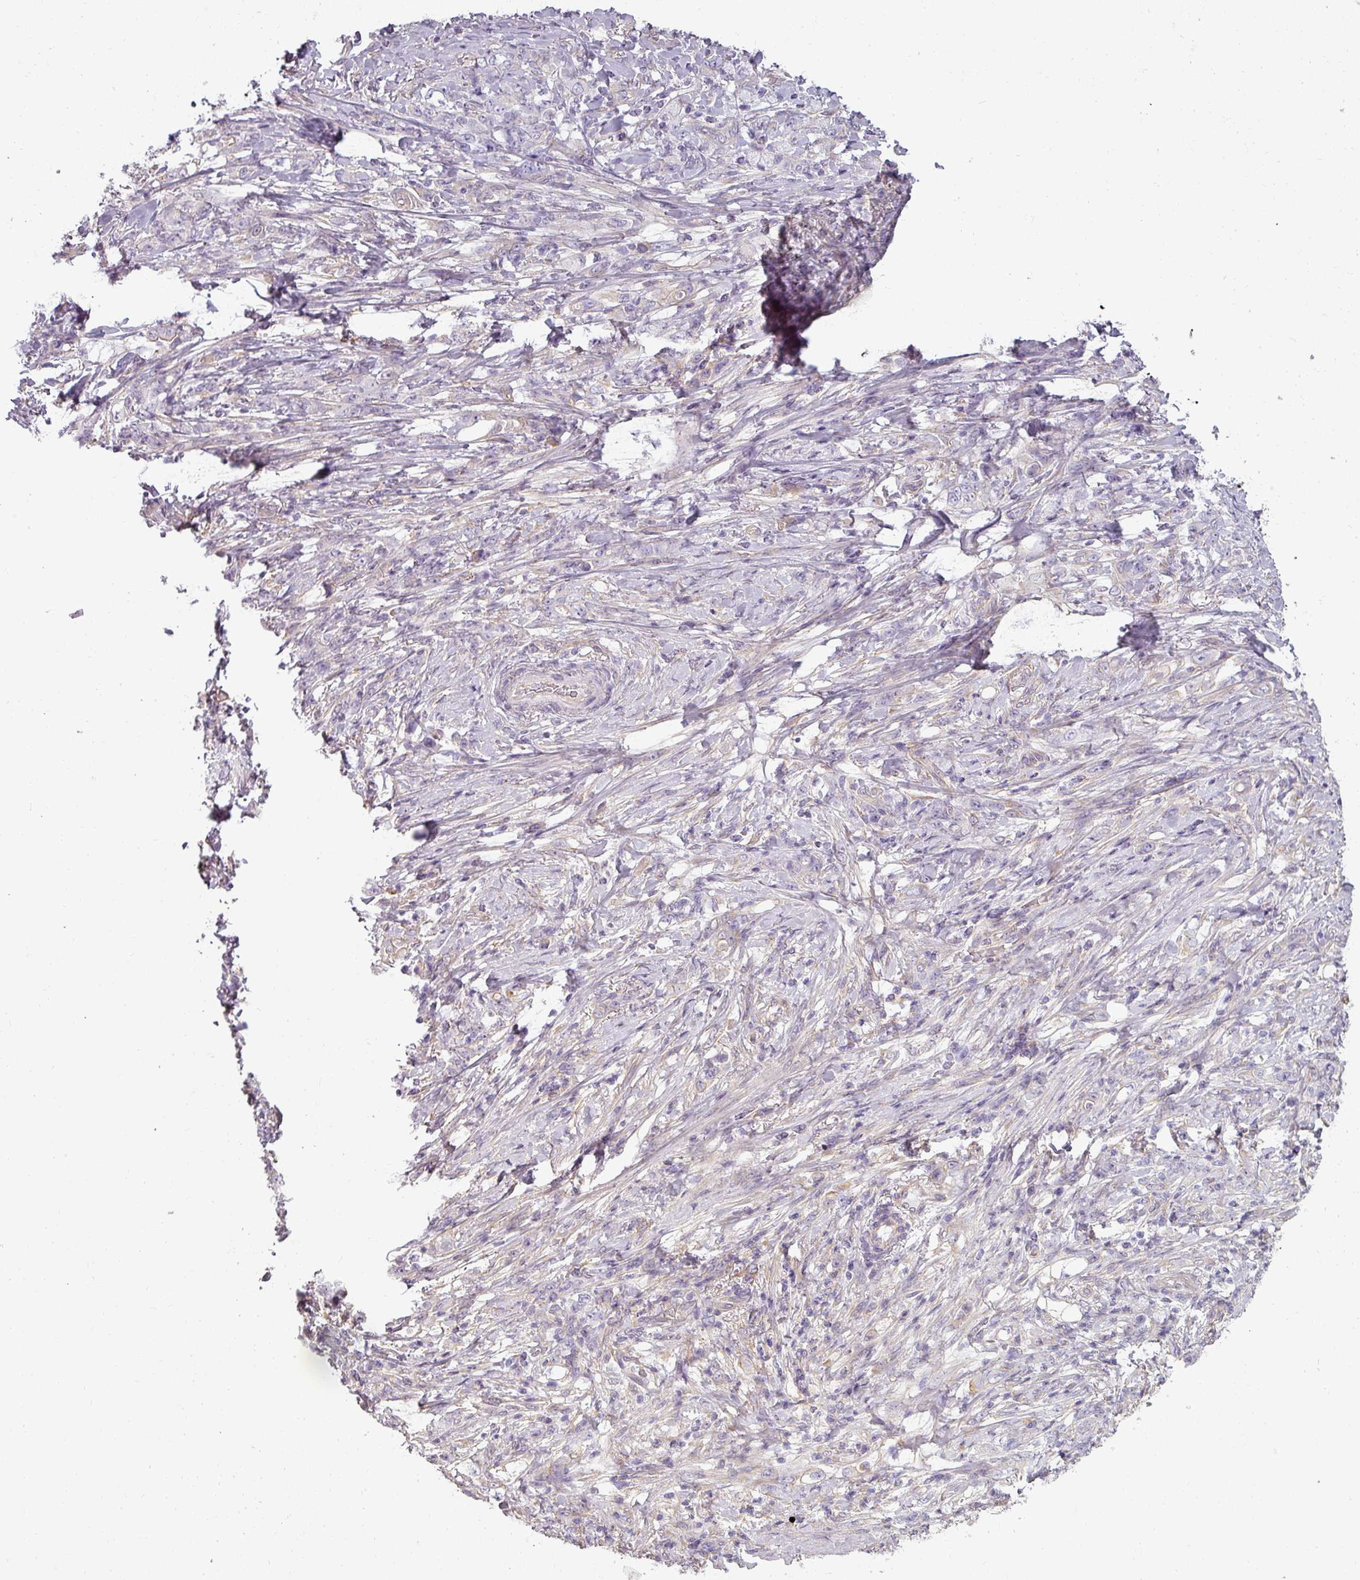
{"staining": {"intensity": "negative", "quantity": "none", "location": "none"}, "tissue": "stomach cancer", "cell_type": "Tumor cells", "image_type": "cancer", "snomed": [{"axis": "morphology", "description": "Adenocarcinoma, NOS"}, {"axis": "topography", "description": "Stomach"}], "caption": "High power microscopy histopathology image of an immunohistochemistry histopathology image of stomach cancer, revealing no significant staining in tumor cells.", "gene": "ASB1", "patient": {"sex": "female", "age": 79}}